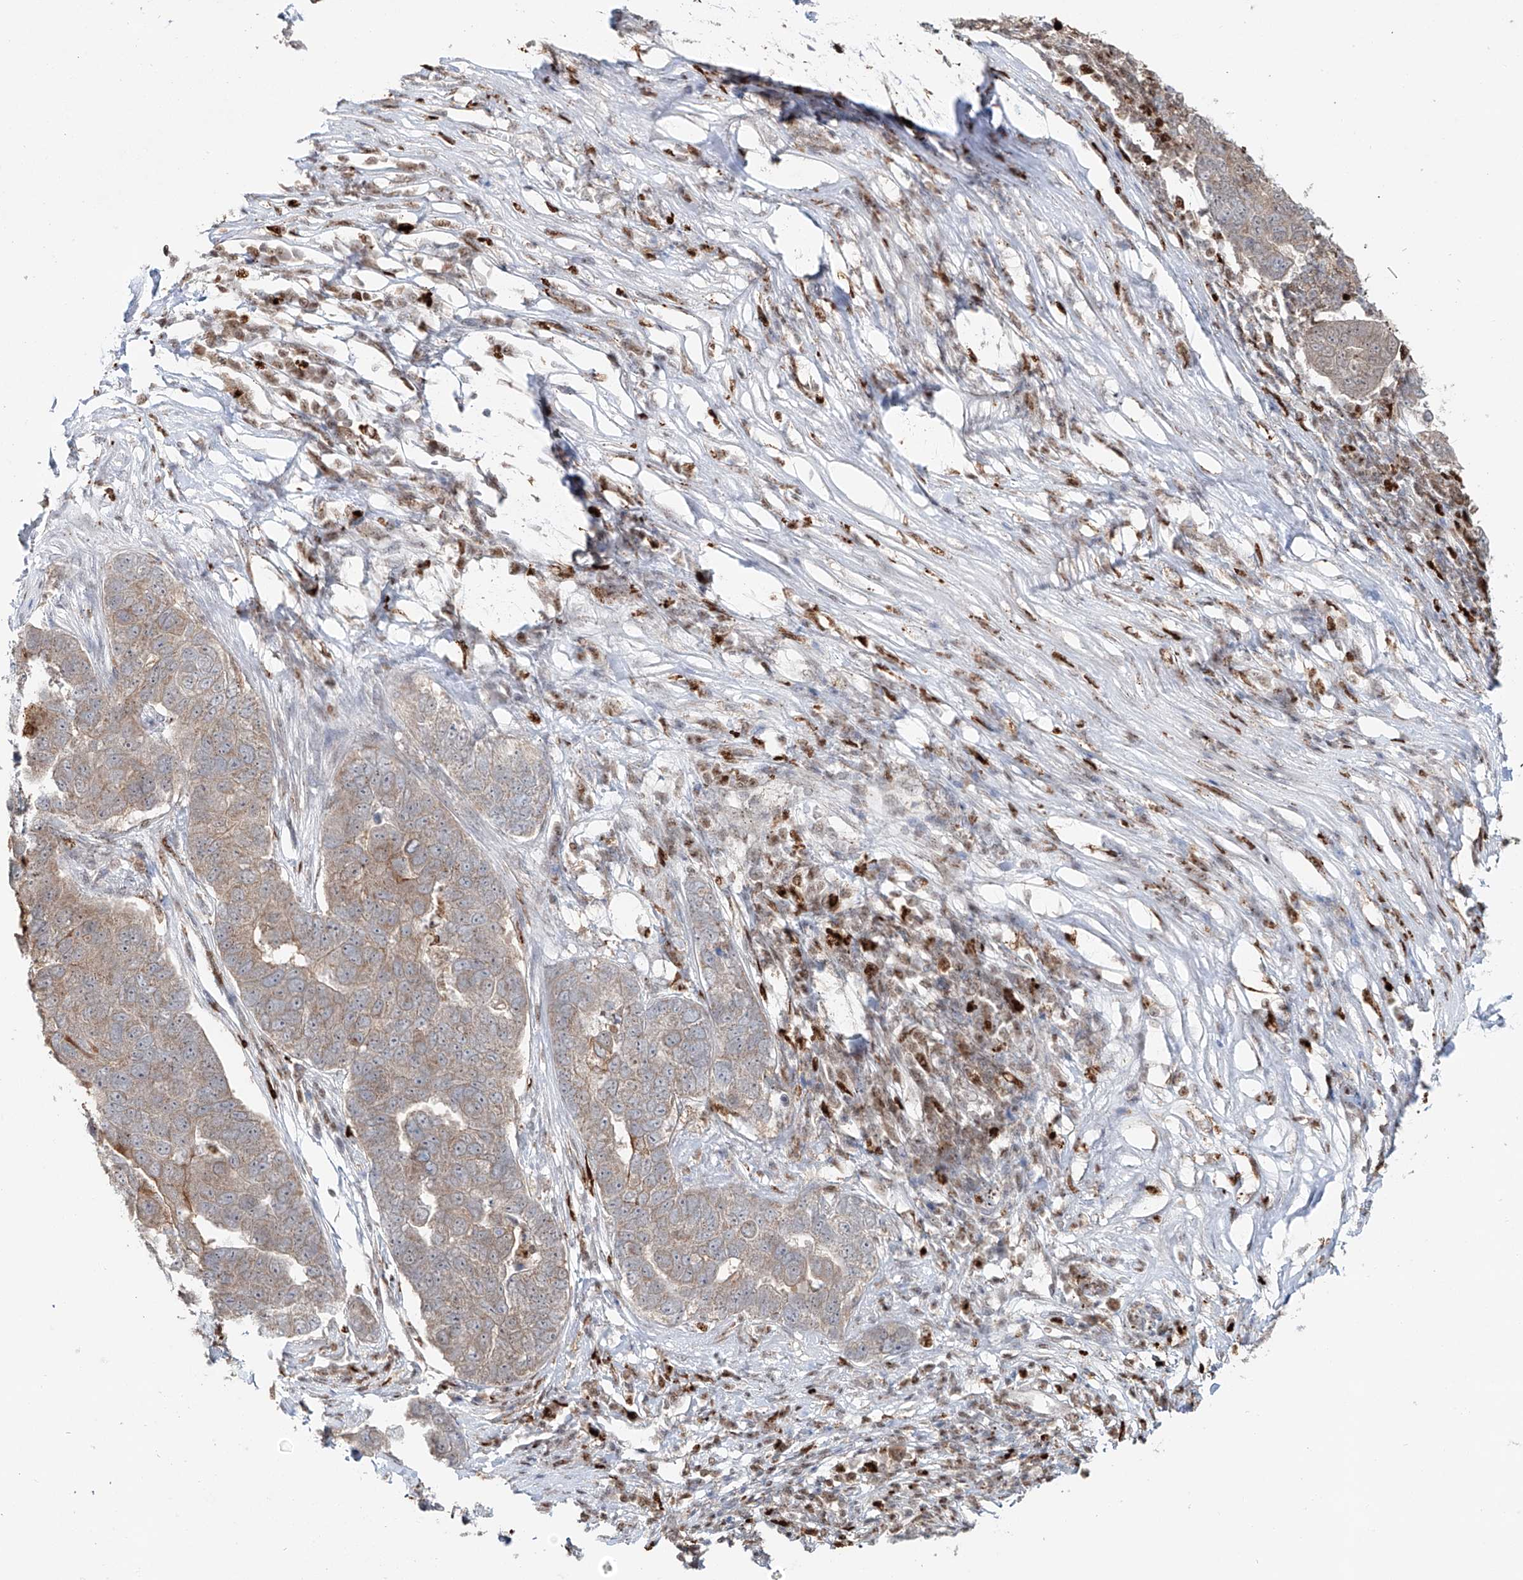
{"staining": {"intensity": "weak", "quantity": "25%-75%", "location": "cytoplasmic/membranous"}, "tissue": "pancreatic cancer", "cell_type": "Tumor cells", "image_type": "cancer", "snomed": [{"axis": "morphology", "description": "Adenocarcinoma, NOS"}, {"axis": "topography", "description": "Pancreas"}], "caption": "This image reveals immunohistochemistry staining of pancreatic adenocarcinoma, with low weak cytoplasmic/membranous staining in approximately 25%-75% of tumor cells.", "gene": "DZIP1L", "patient": {"sex": "female", "age": 61}}